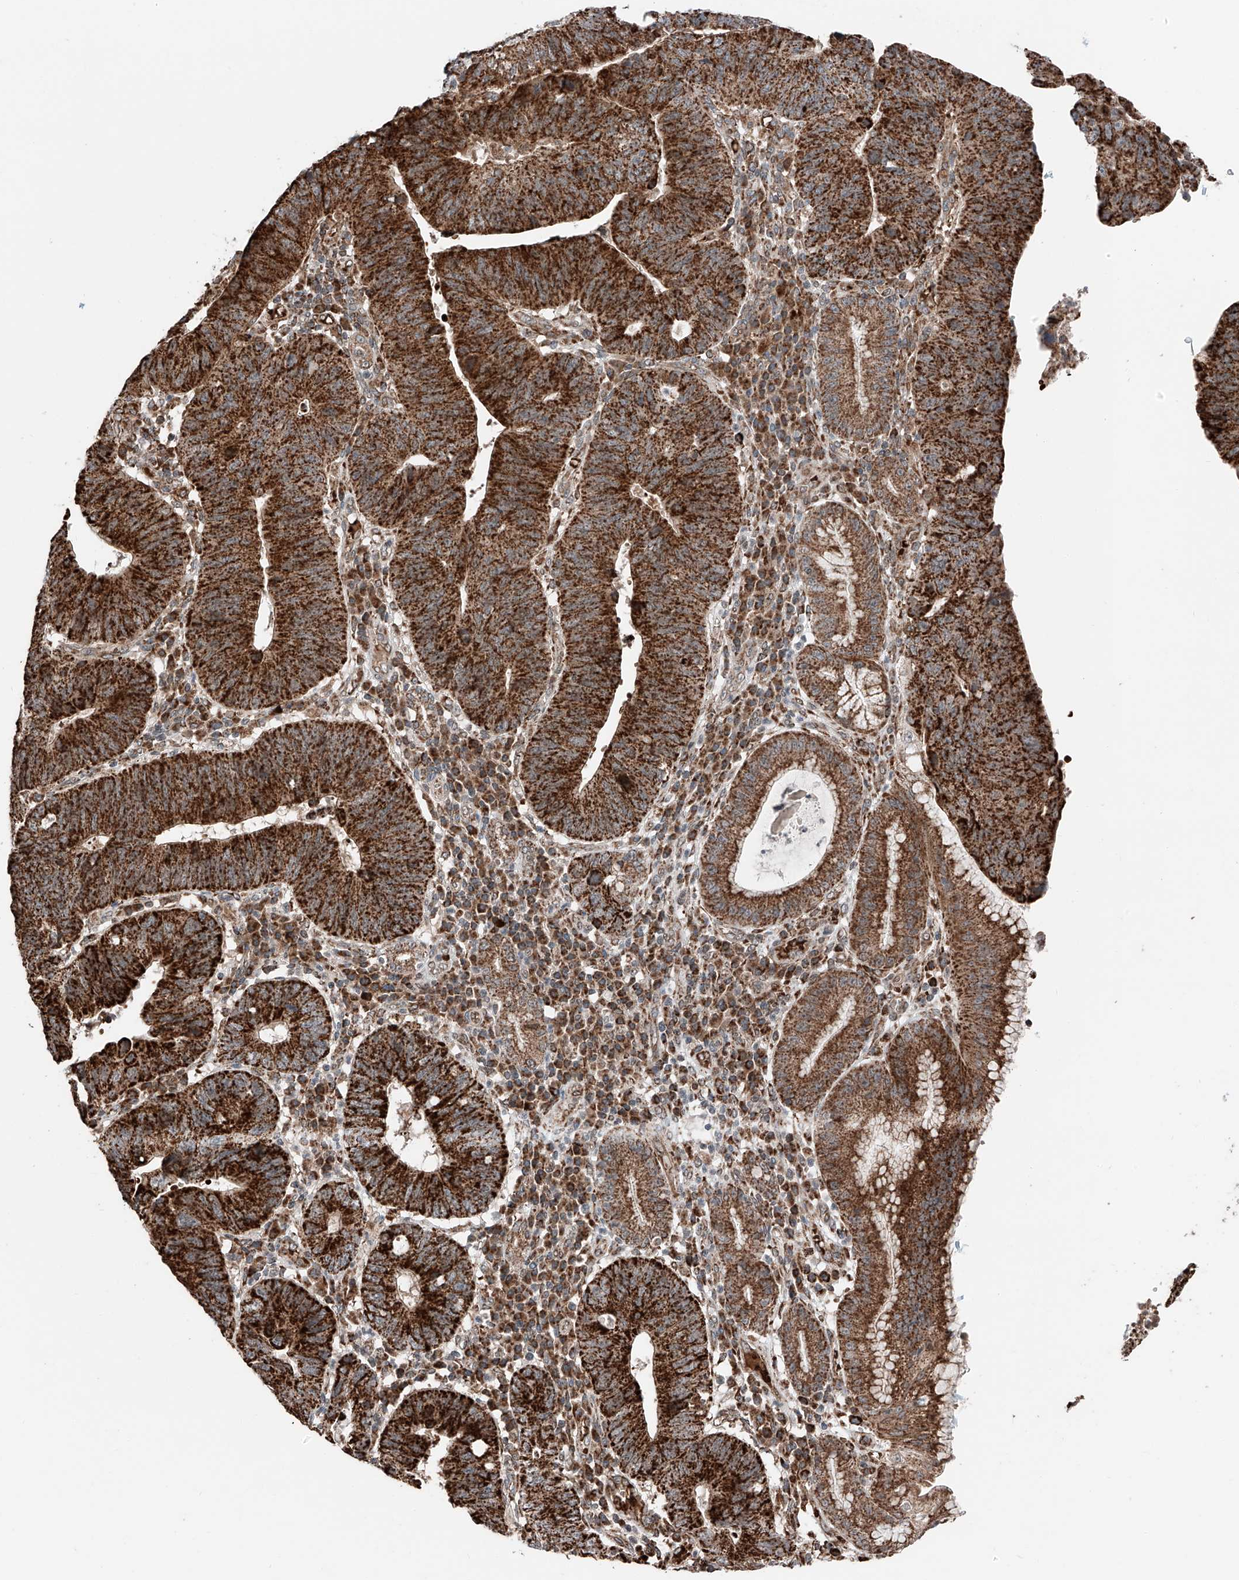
{"staining": {"intensity": "strong", "quantity": ">75%", "location": "cytoplasmic/membranous"}, "tissue": "stomach cancer", "cell_type": "Tumor cells", "image_type": "cancer", "snomed": [{"axis": "morphology", "description": "Adenocarcinoma, NOS"}, {"axis": "topography", "description": "Stomach"}], "caption": "DAB immunohistochemical staining of human stomach cancer (adenocarcinoma) shows strong cytoplasmic/membranous protein positivity in about >75% of tumor cells.", "gene": "ZSCAN29", "patient": {"sex": "male", "age": 59}}